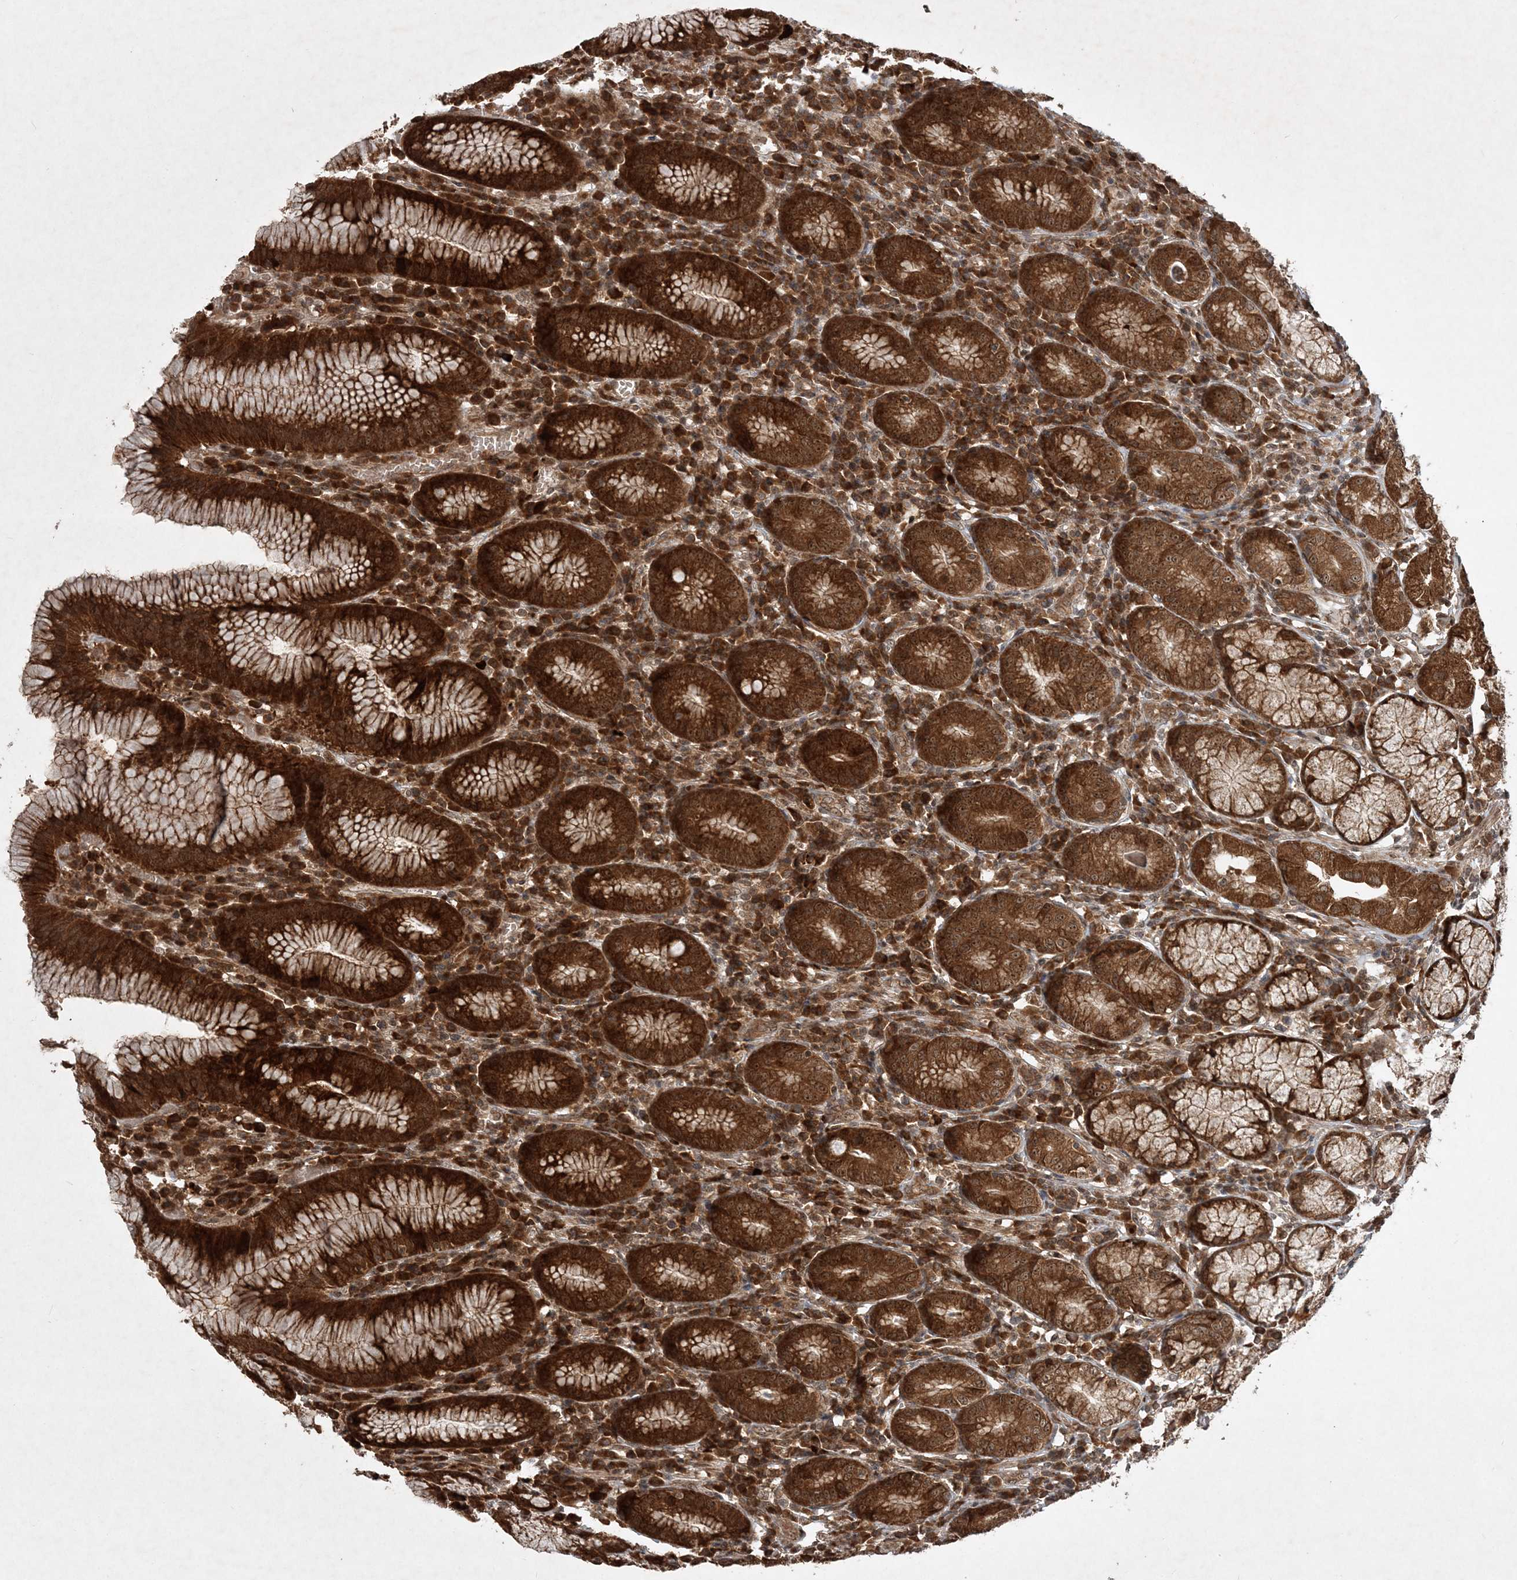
{"staining": {"intensity": "strong", "quantity": ">75%", "location": "cytoplasmic/membranous"}, "tissue": "stomach", "cell_type": "Glandular cells", "image_type": "normal", "snomed": [{"axis": "morphology", "description": "Normal tissue, NOS"}, {"axis": "topography", "description": "Stomach"}], "caption": "Glandular cells exhibit strong cytoplasmic/membranous staining in approximately >75% of cells in benign stomach. (Brightfield microscopy of DAB IHC at high magnification).", "gene": "UBR3", "patient": {"sex": "male", "age": 55}}